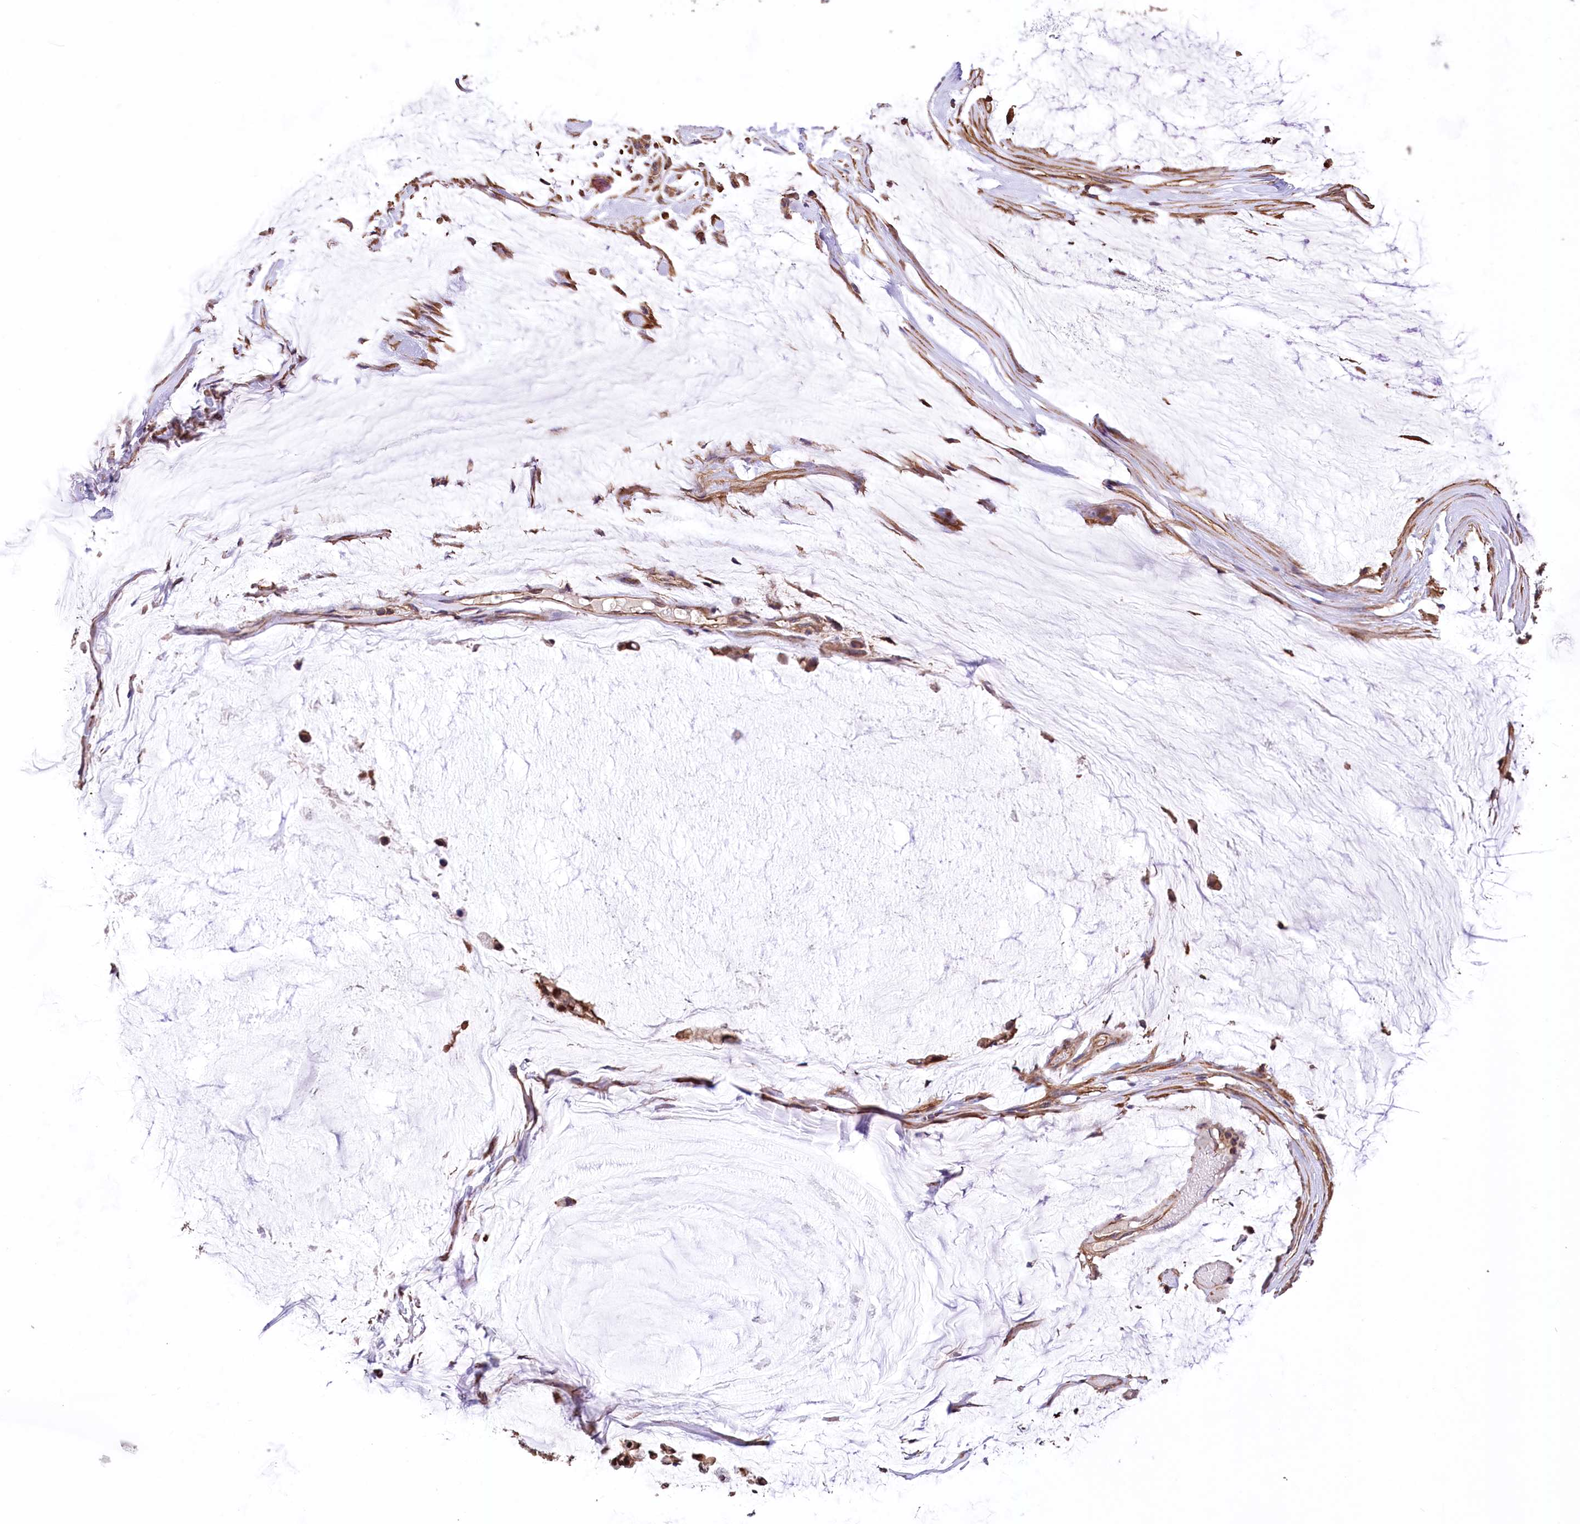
{"staining": {"intensity": "weak", "quantity": ">75%", "location": "cytoplasmic/membranous"}, "tissue": "ovarian cancer", "cell_type": "Tumor cells", "image_type": "cancer", "snomed": [{"axis": "morphology", "description": "Cystadenocarcinoma, mucinous, NOS"}, {"axis": "topography", "description": "Ovary"}], "caption": "A histopathology image of human ovarian mucinous cystadenocarcinoma stained for a protein demonstrates weak cytoplasmic/membranous brown staining in tumor cells.", "gene": "DPP3", "patient": {"sex": "female", "age": 39}}